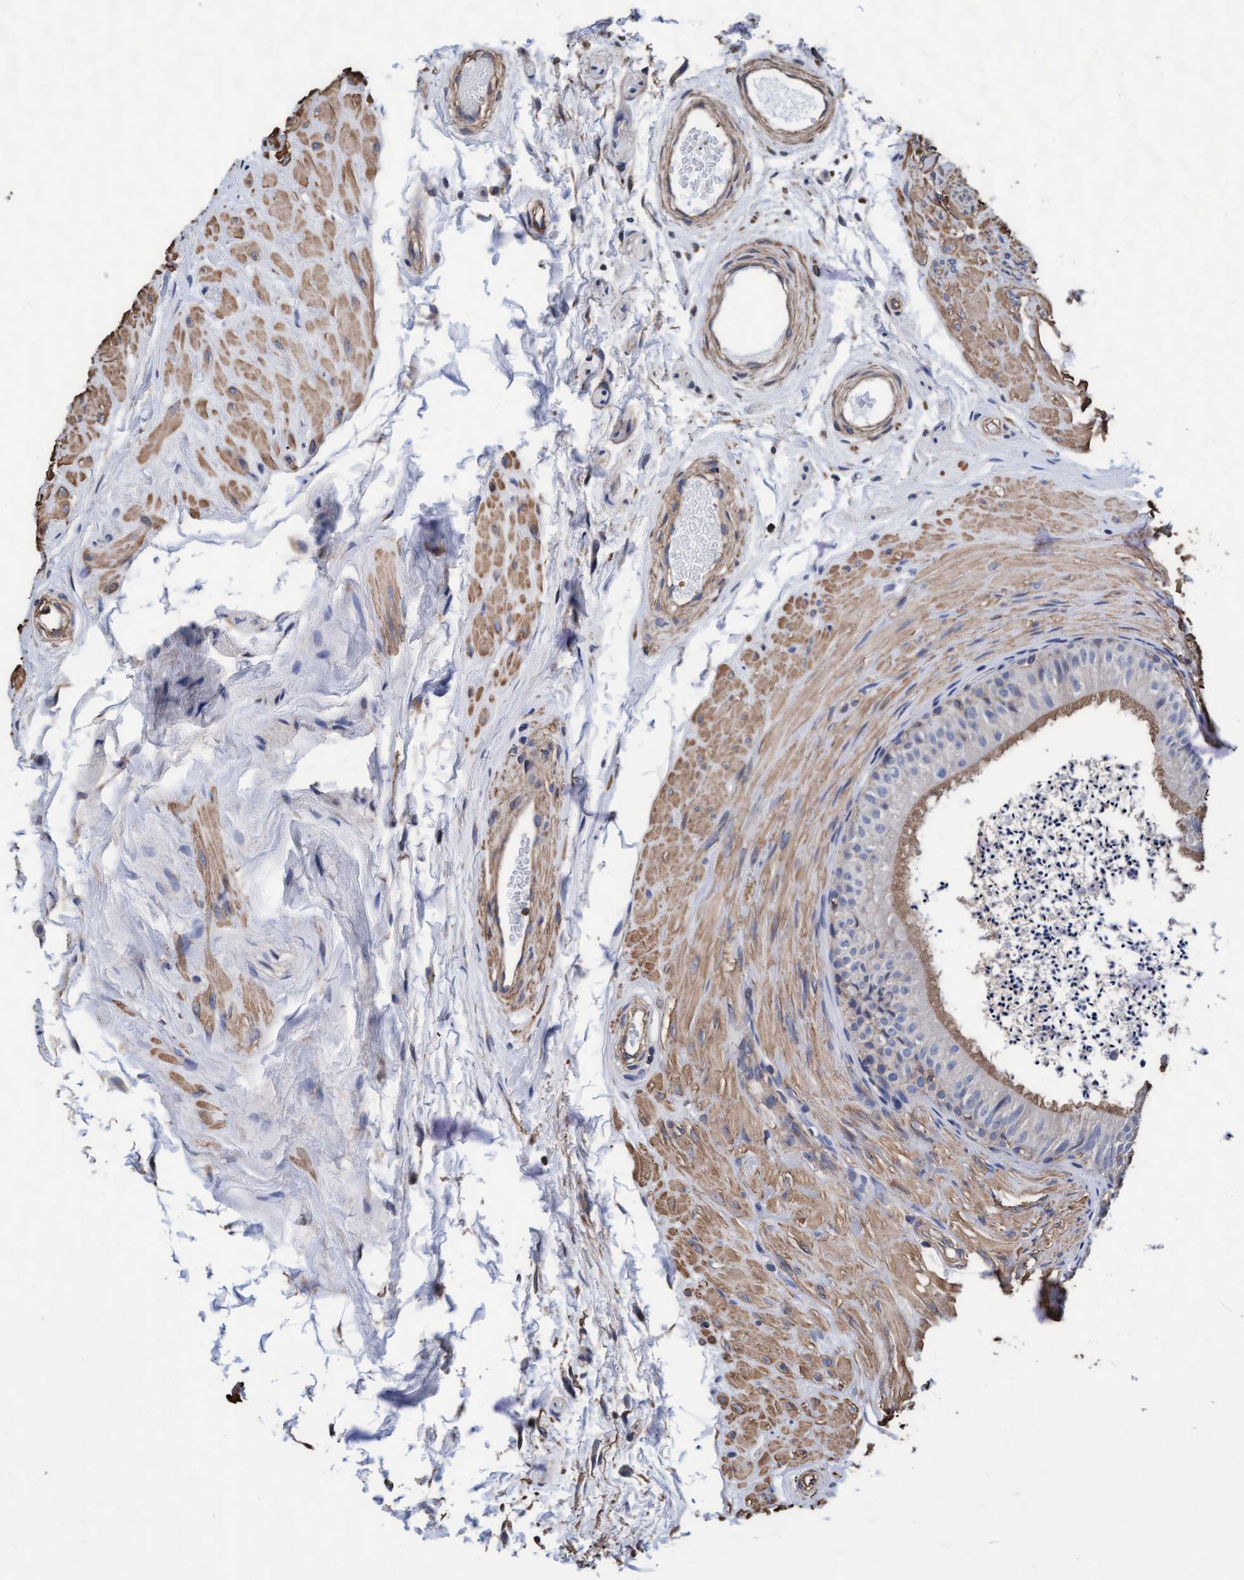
{"staining": {"intensity": "weak", "quantity": ">75%", "location": "cytoplasmic/membranous"}, "tissue": "epididymis", "cell_type": "Glandular cells", "image_type": "normal", "snomed": [{"axis": "morphology", "description": "Normal tissue, NOS"}, {"axis": "topography", "description": "Epididymis"}], "caption": "The micrograph demonstrates a brown stain indicating the presence of a protein in the cytoplasmic/membranous of glandular cells in epididymis. Nuclei are stained in blue.", "gene": "GRHPR", "patient": {"sex": "male", "age": 56}}